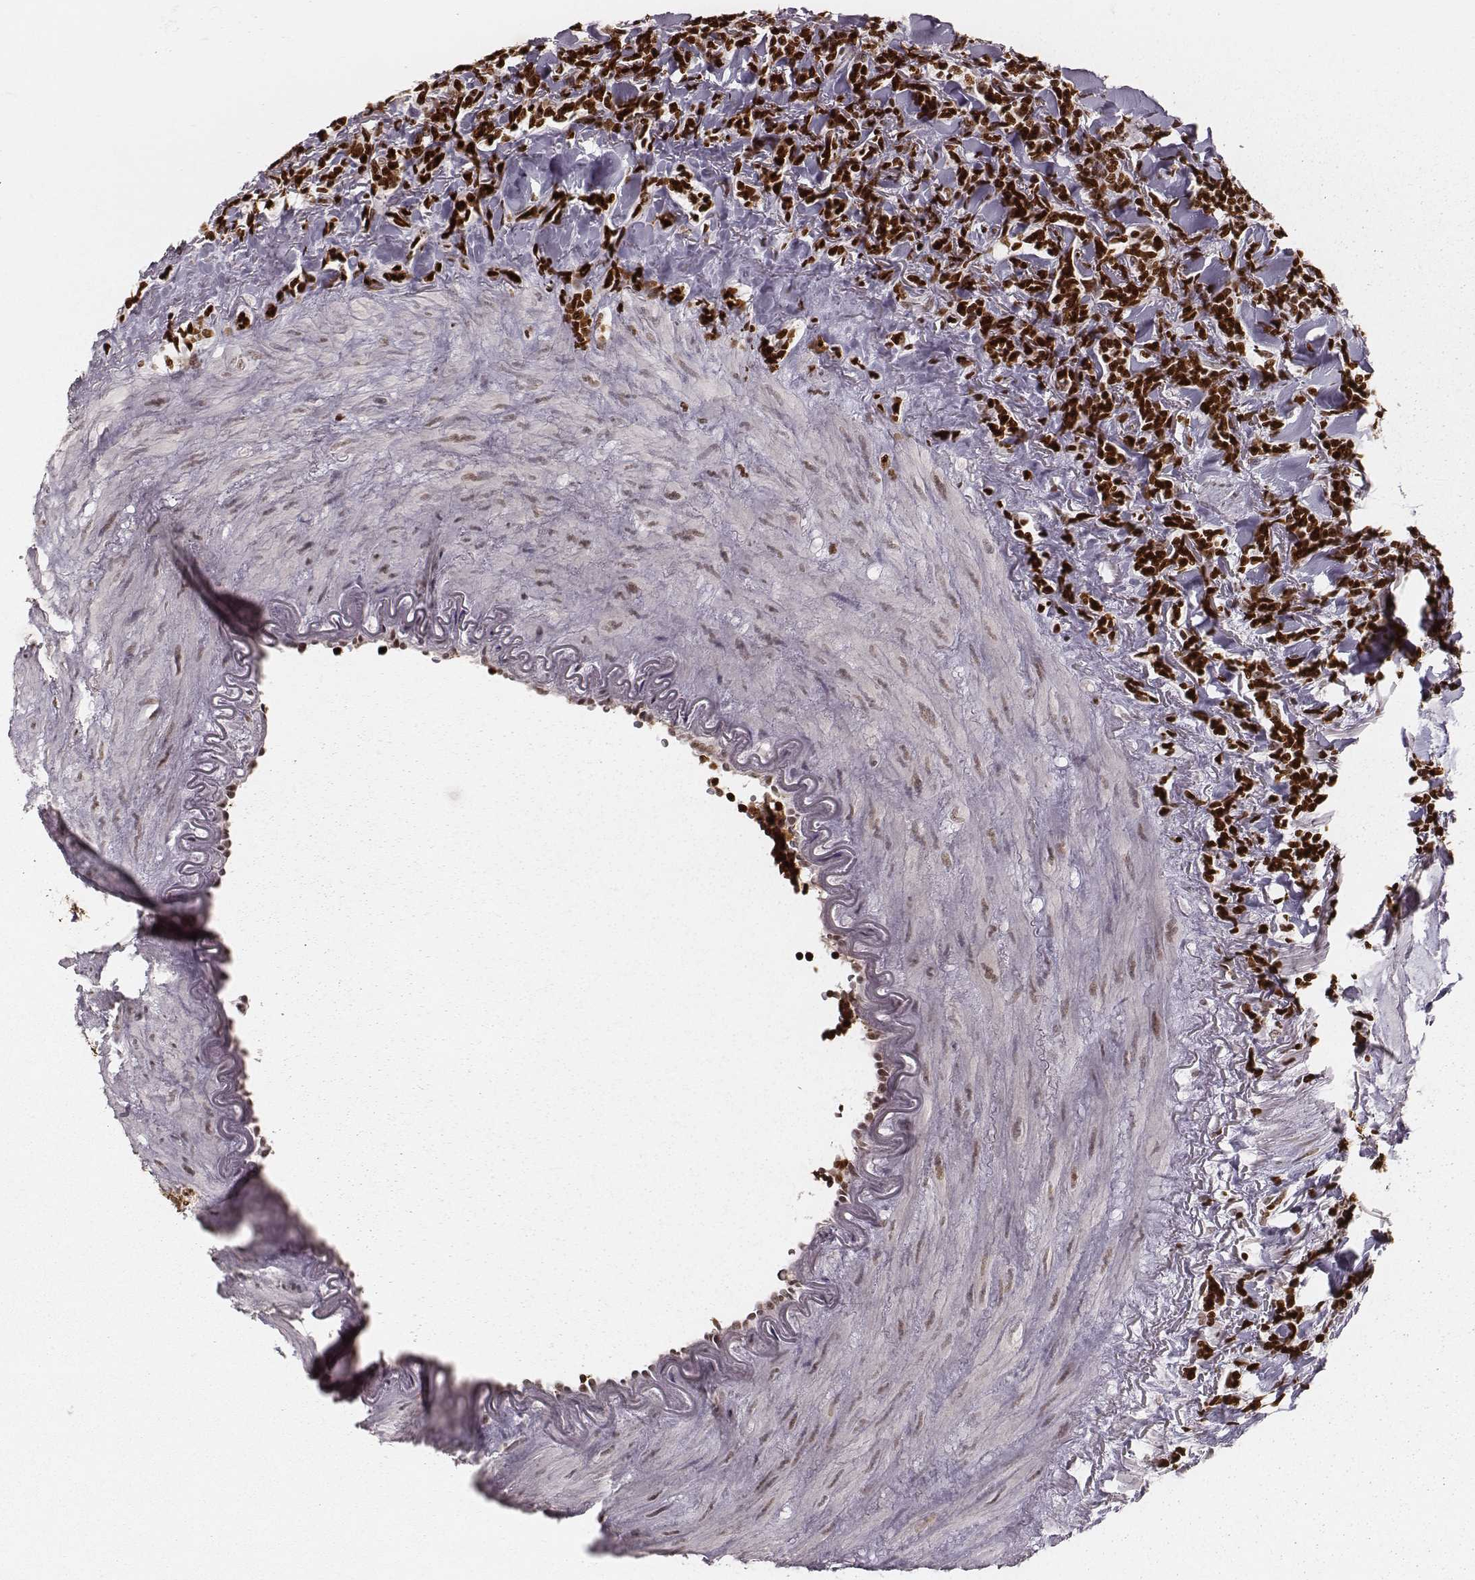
{"staining": {"intensity": "strong", "quantity": ">75%", "location": "nuclear"}, "tissue": "lymphoma", "cell_type": "Tumor cells", "image_type": "cancer", "snomed": [{"axis": "morphology", "description": "Malignant lymphoma, non-Hodgkin's type, Low grade"}, {"axis": "topography", "description": "Lymph node"}], "caption": "Immunohistochemical staining of lymphoma exhibits high levels of strong nuclear protein staining in approximately >75% of tumor cells. Nuclei are stained in blue.", "gene": "PARP1", "patient": {"sex": "female", "age": 56}}